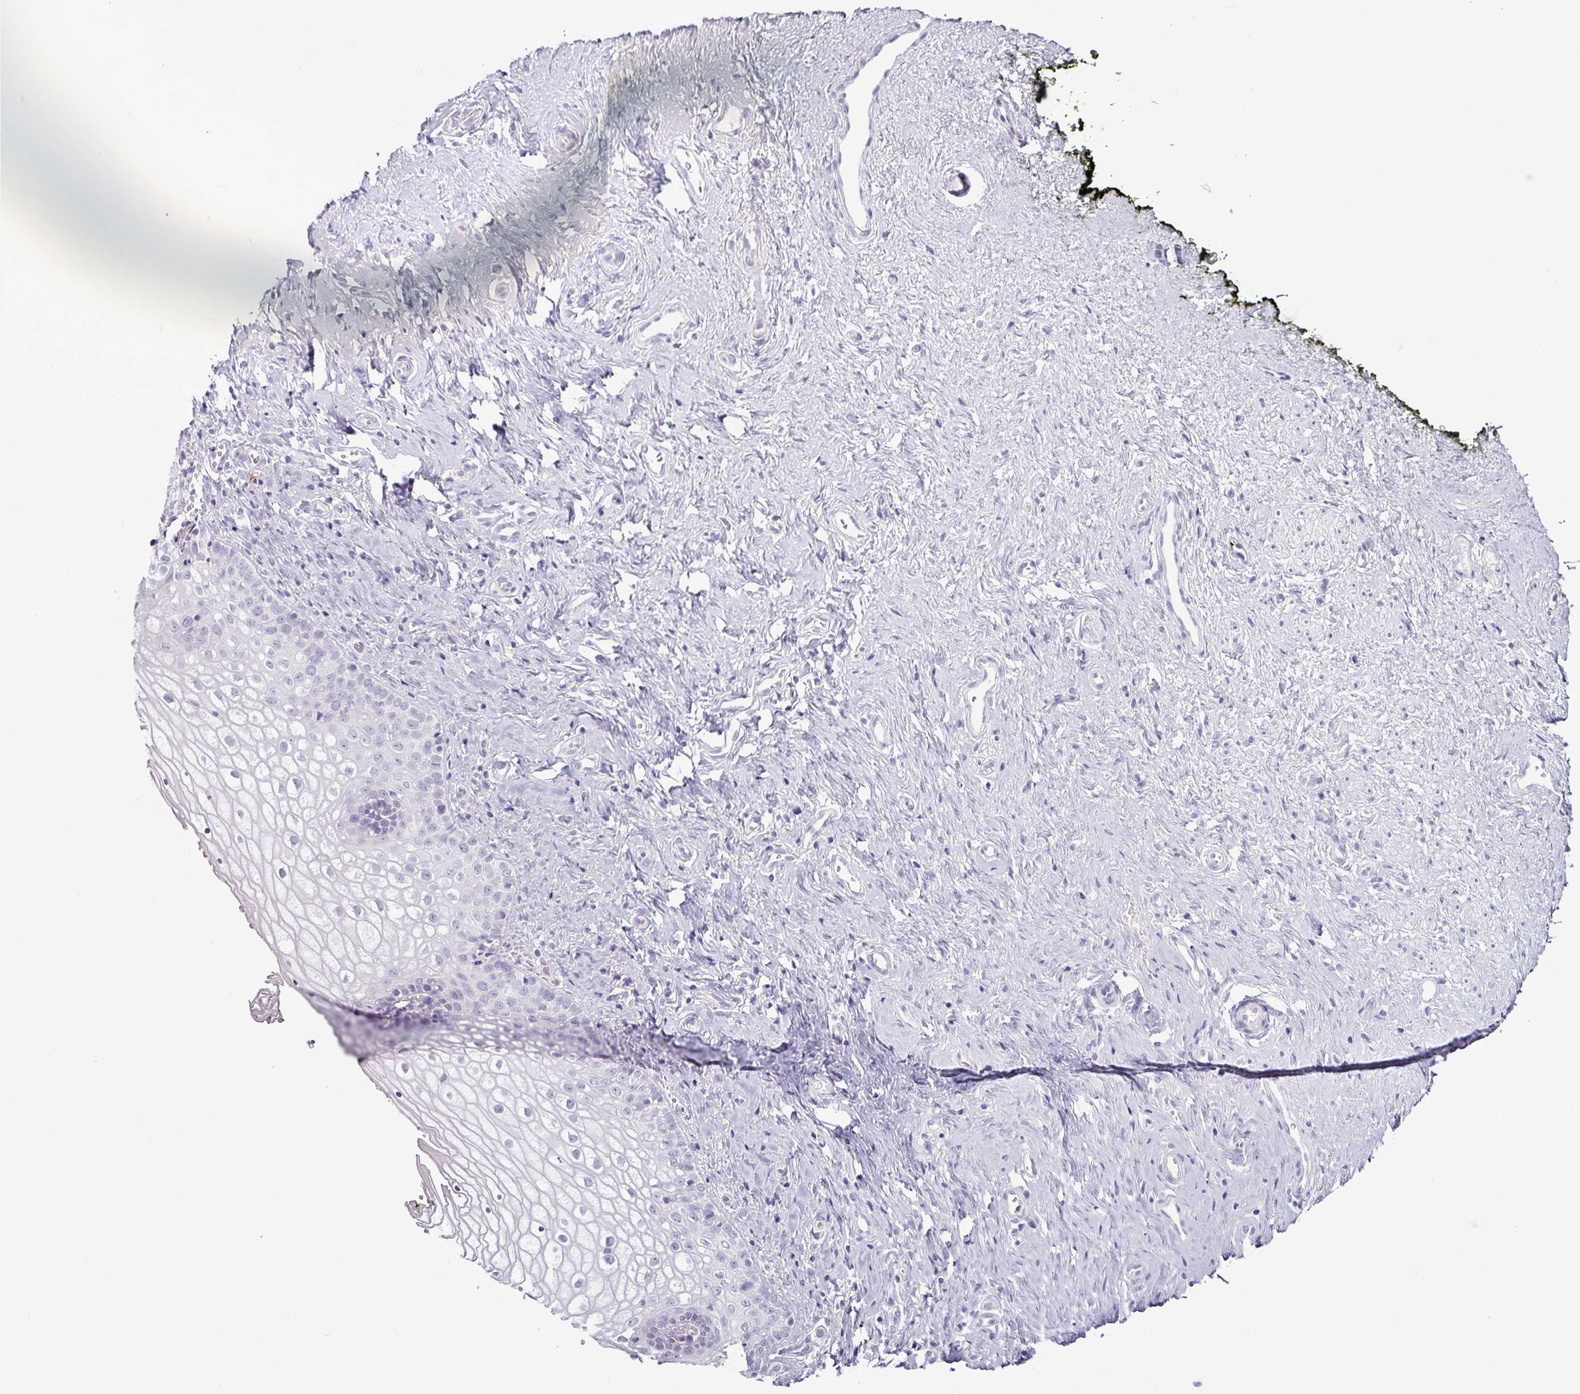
{"staining": {"intensity": "negative", "quantity": "none", "location": "none"}, "tissue": "vagina", "cell_type": "Squamous epithelial cells", "image_type": "normal", "snomed": [{"axis": "morphology", "description": "Normal tissue, NOS"}, {"axis": "topography", "description": "Vagina"}], "caption": "Photomicrograph shows no protein positivity in squamous epithelial cells of unremarkable vagina.", "gene": "TMEM178A", "patient": {"sex": "female", "age": 59}}